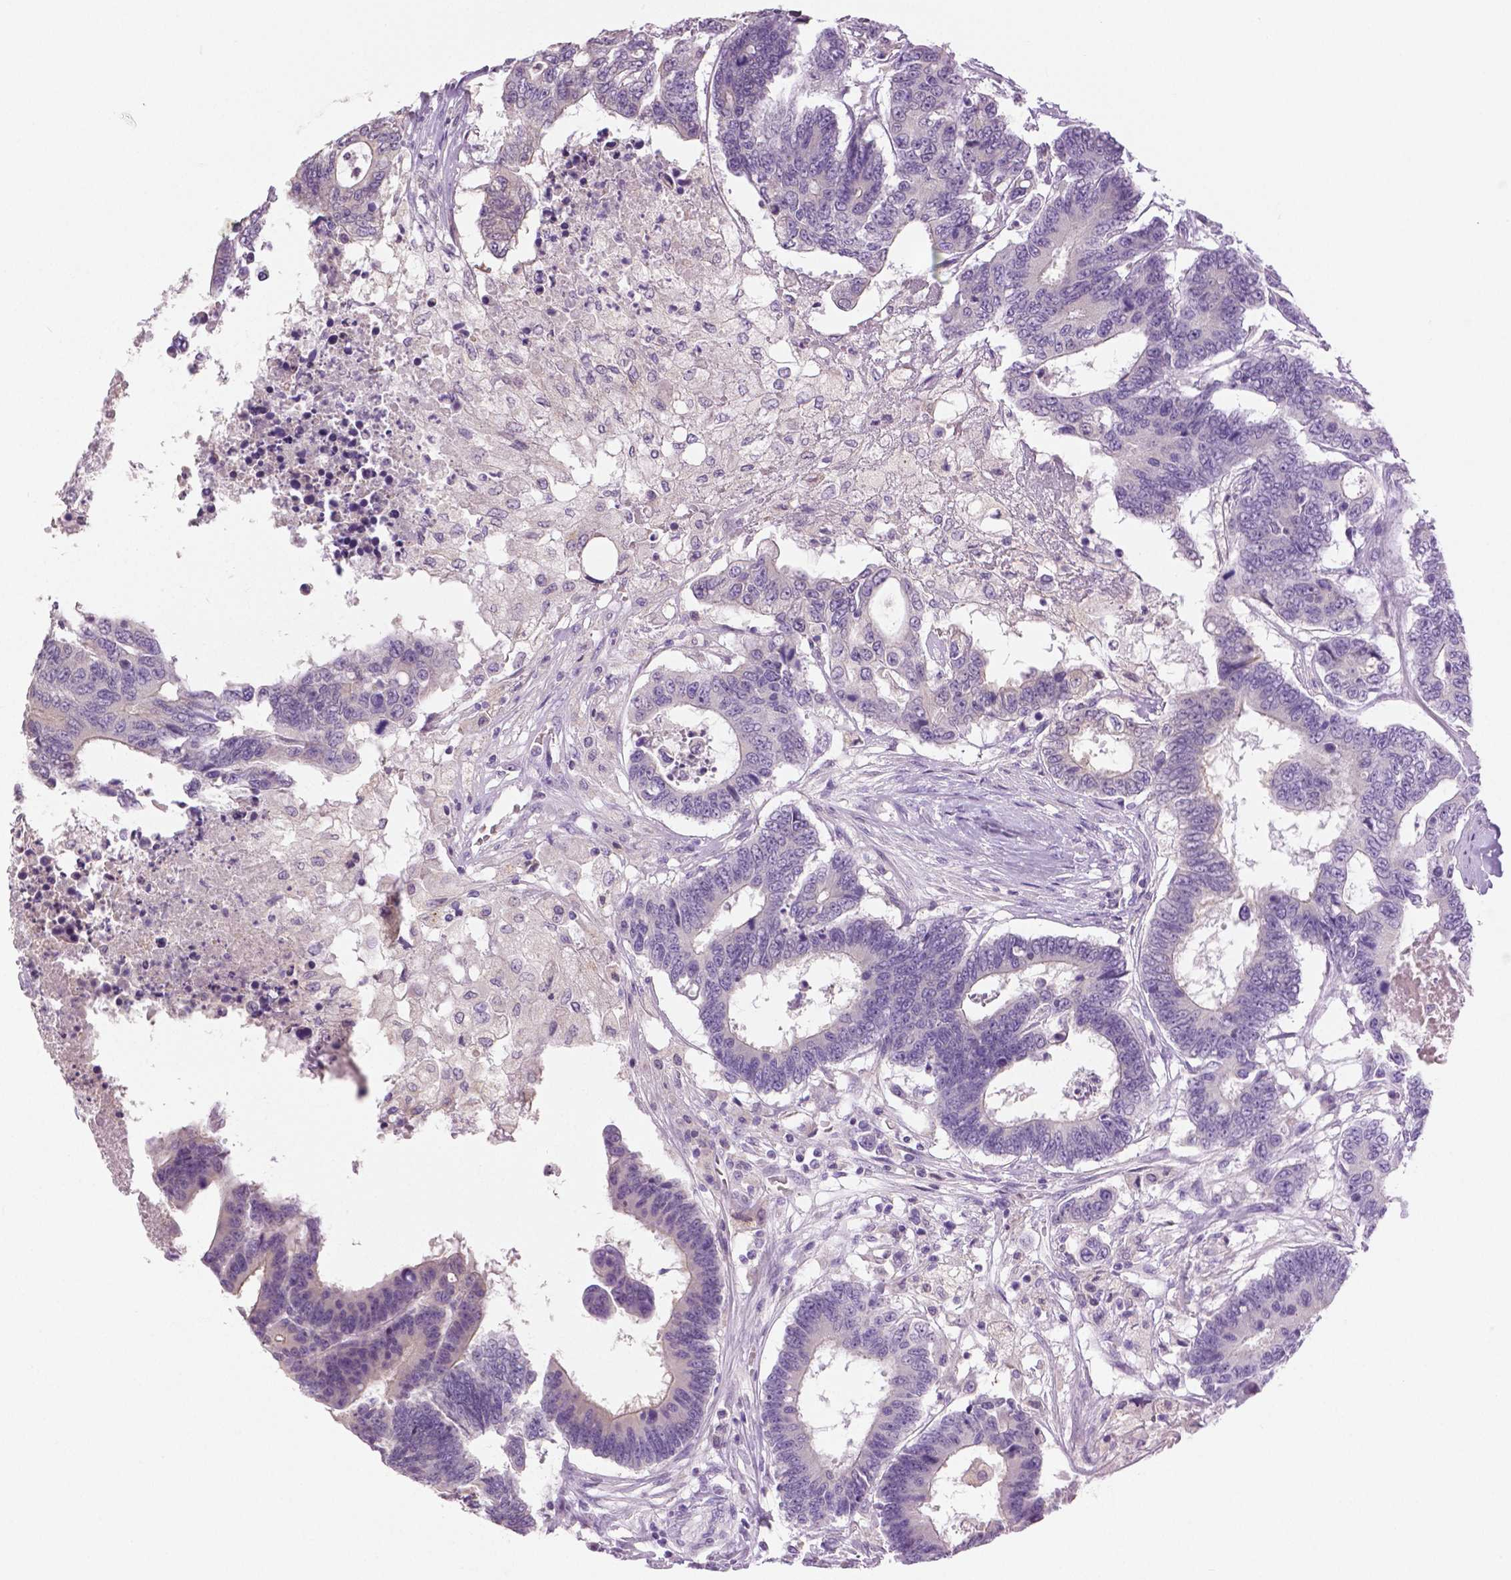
{"staining": {"intensity": "weak", "quantity": "<25%", "location": "cytoplasmic/membranous"}, "tissue": "colorectal cancer", "cell_type": "Tumor cells", "image_type": "cancer", "snomed": [{"axis": "morphology", "description": "Adenocarcinoma, NOS"}, {"axis": "topography", "description": "Colon"}], "caption": "DAB immunohistochemical staining of adenocarcinoma (colorectal) displays no significant staining in tumor cells.", "gene": "DNAH12", "patient": {"sex": "female", "age": 48}}